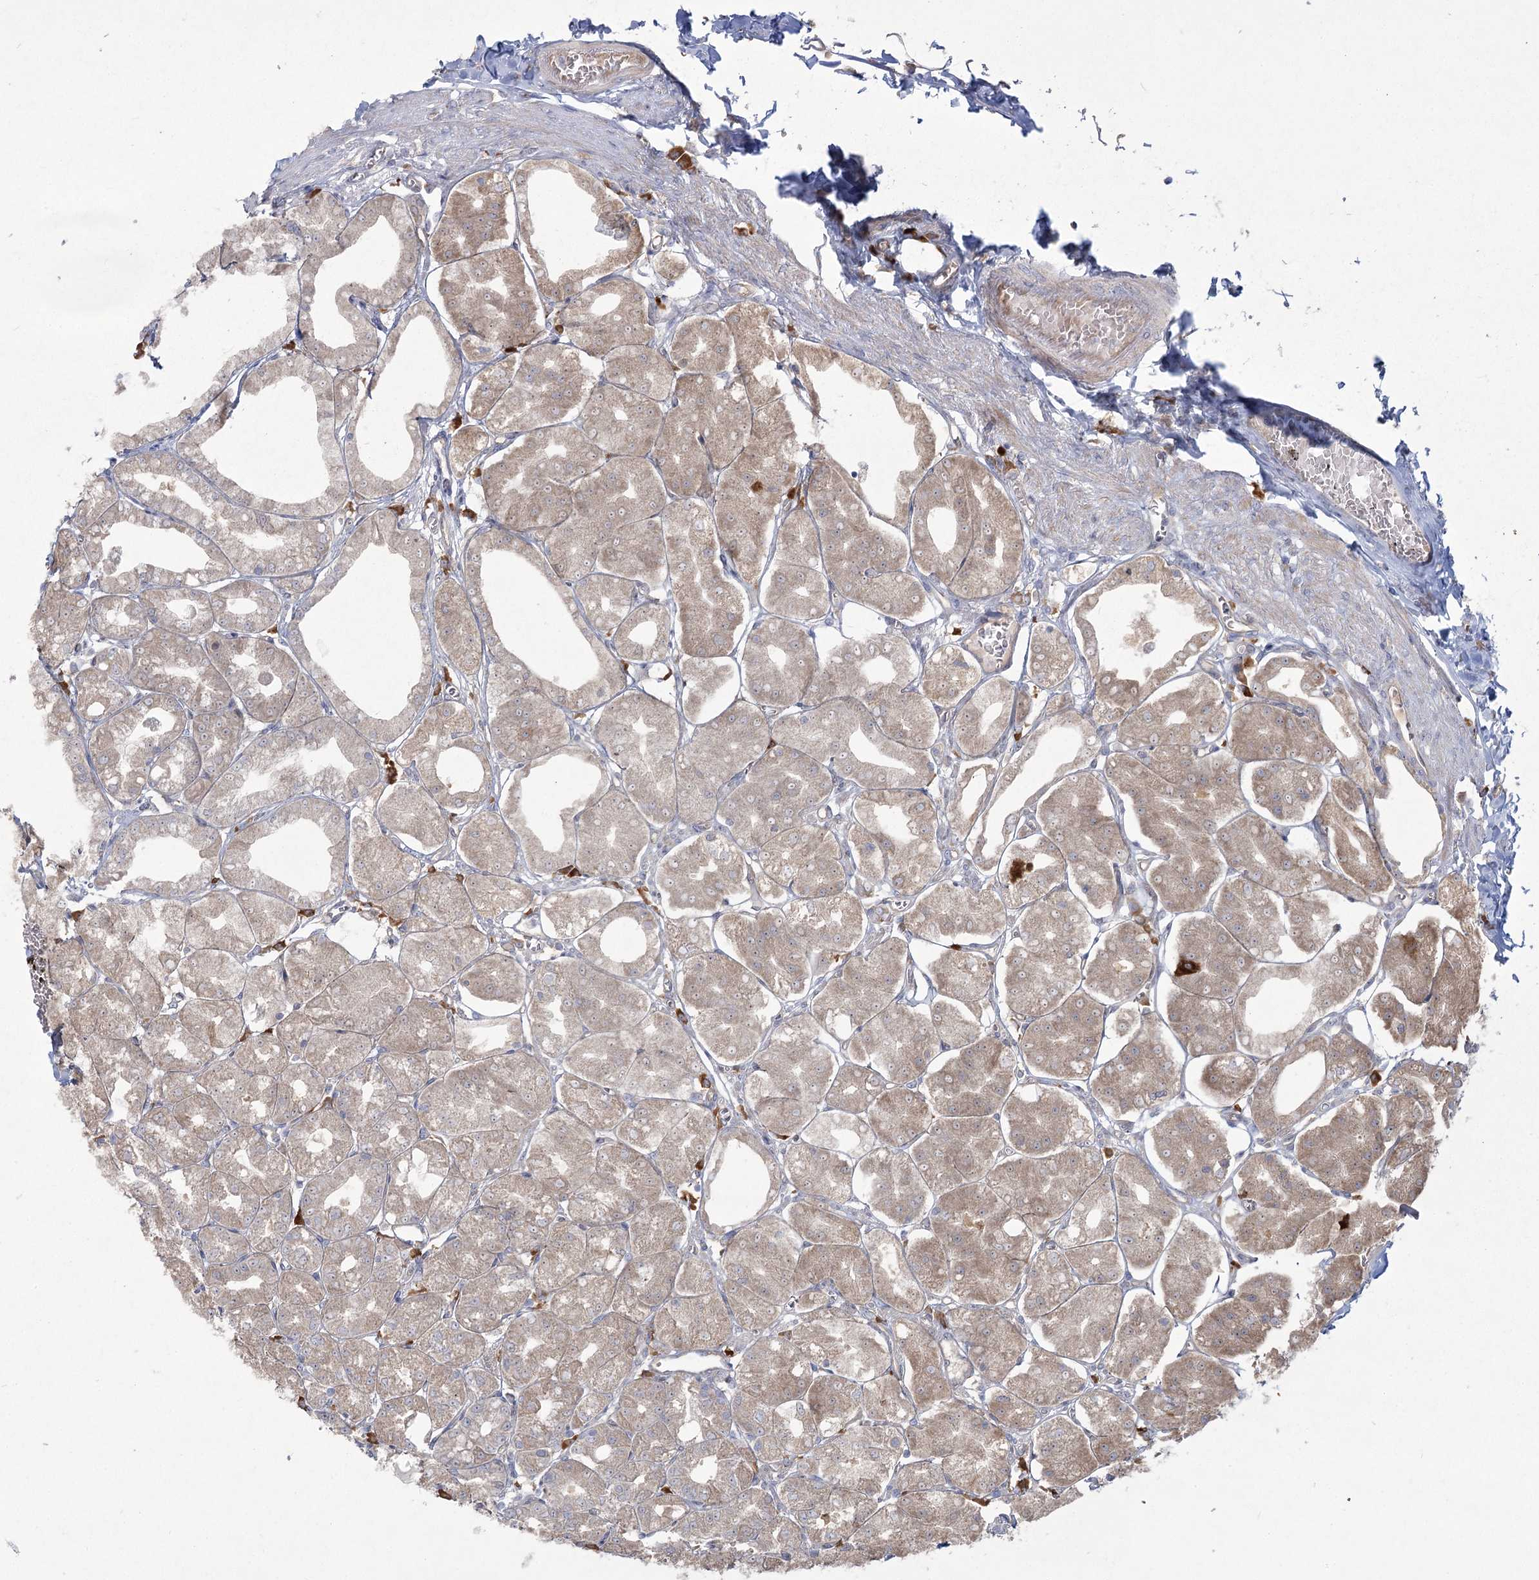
{"staining": {"intensity": "negative", "quantity": "none", "location": "none"}, "tissue": "stomach", "cell_type": "Glandular cells", "image_type": "normal", "snomed": [{"axis": "morphology", "description": "Normal tissue, NOS"}, {"axis": "topography", "description": "Stomach, lower"}], "caption": "Glandular cells show no significant protein staining in normal stomach. (Brightfield microscopy of DAB (3,3'-diaminobenzidine) immunohistochemistry (IHC) at high magnification).", "gene": "CAMTA1", "patient": {"sex": "male", "age": 71}}